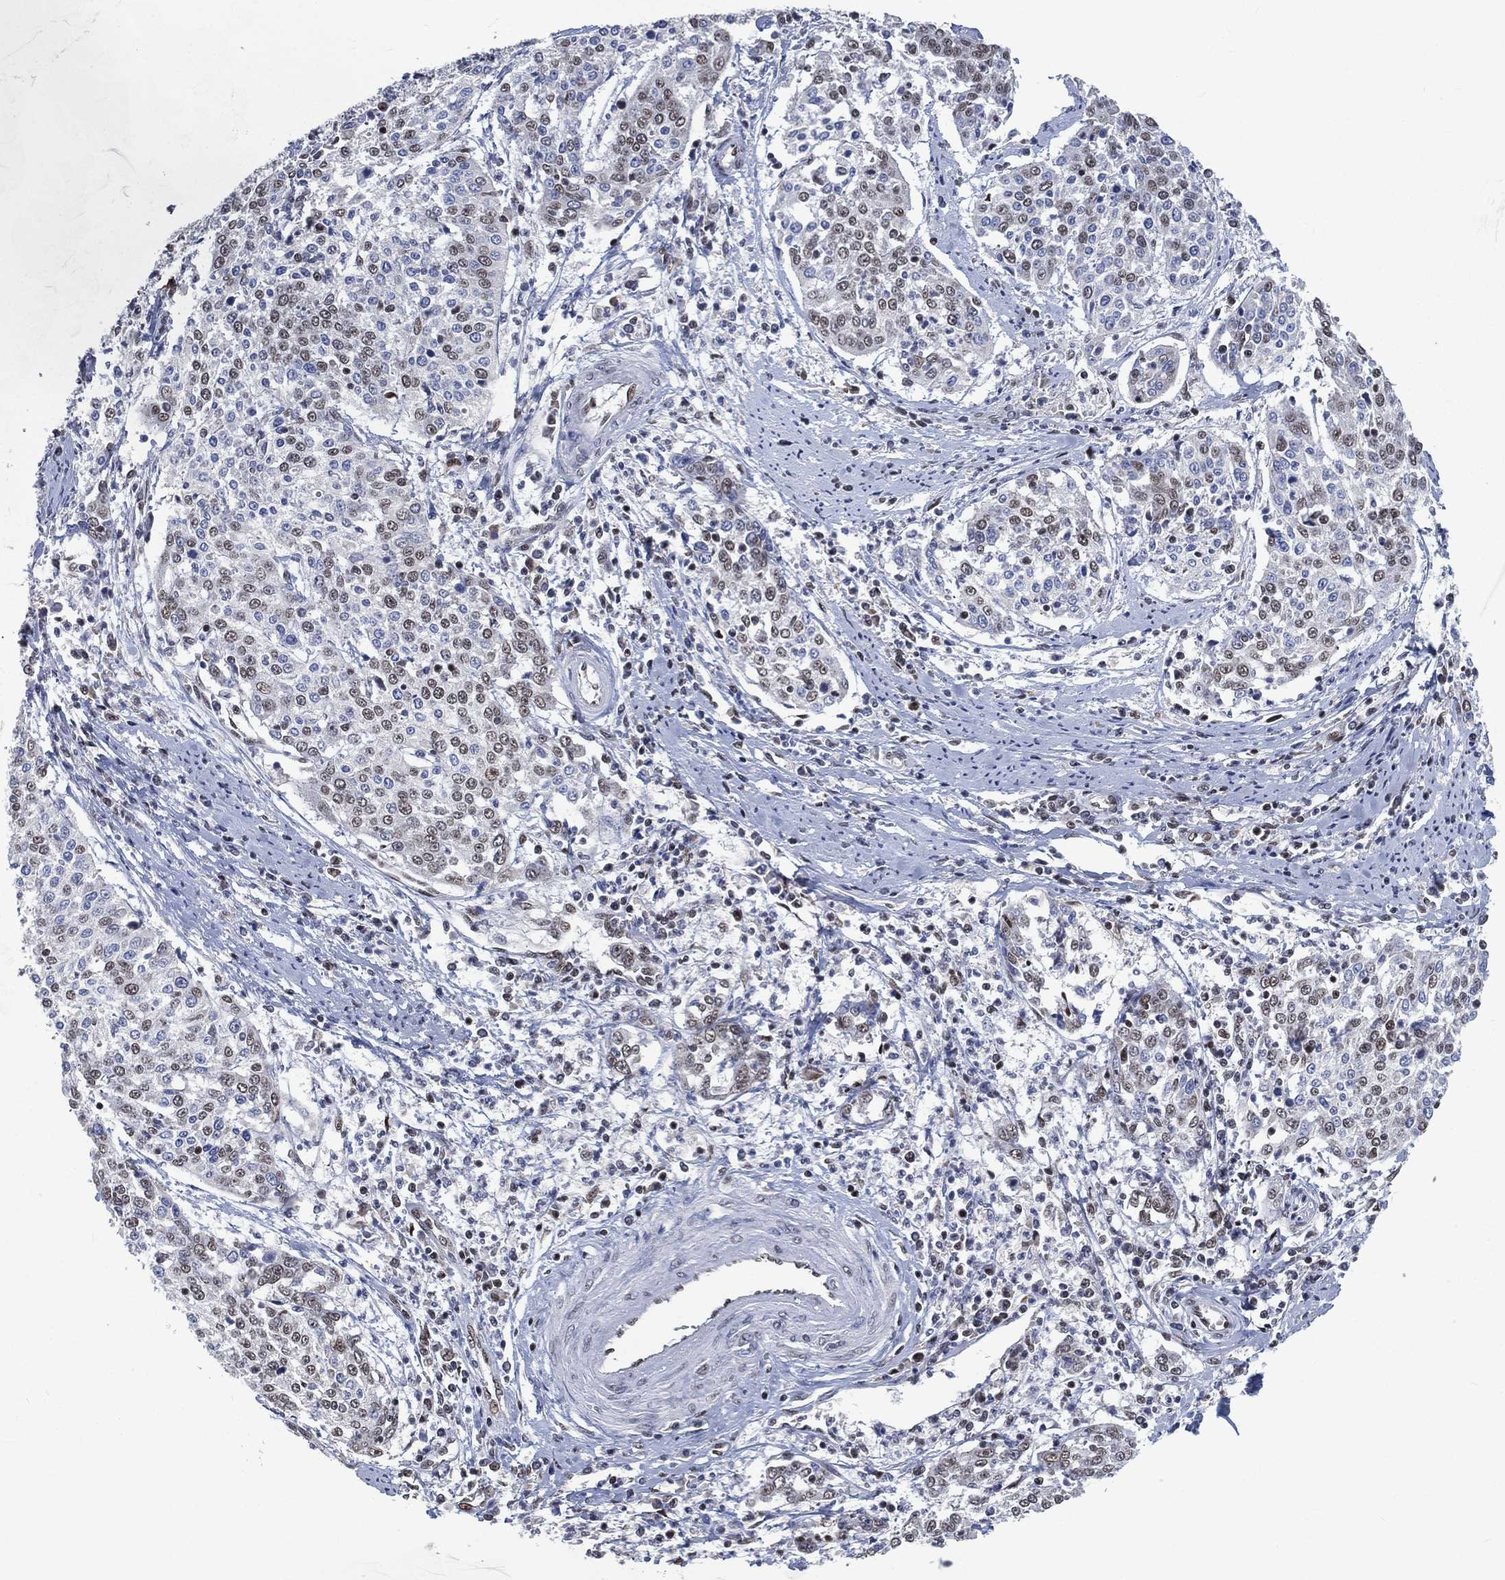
{"staining": {"intensity": "weak", "quantity": "<25%", "location": "nuclear"}, "tissue": "cervical cancer", "cell_type": "Tumor cells", "image_type": "cancer", "snomed": [{"axis": "morphology", "description": "Squamous cell carcinoma, NOS"}, {"axis": "topography", "description": "Cervix"}], "caption": "This is a histopathology image of immunohistochemistry (IHC) staining of squamous cell carcinoma (cervical), which shows no positivity in tumor cells.", "gene": "YLPM1", "patient": {"sex": "female", "age": 41}}